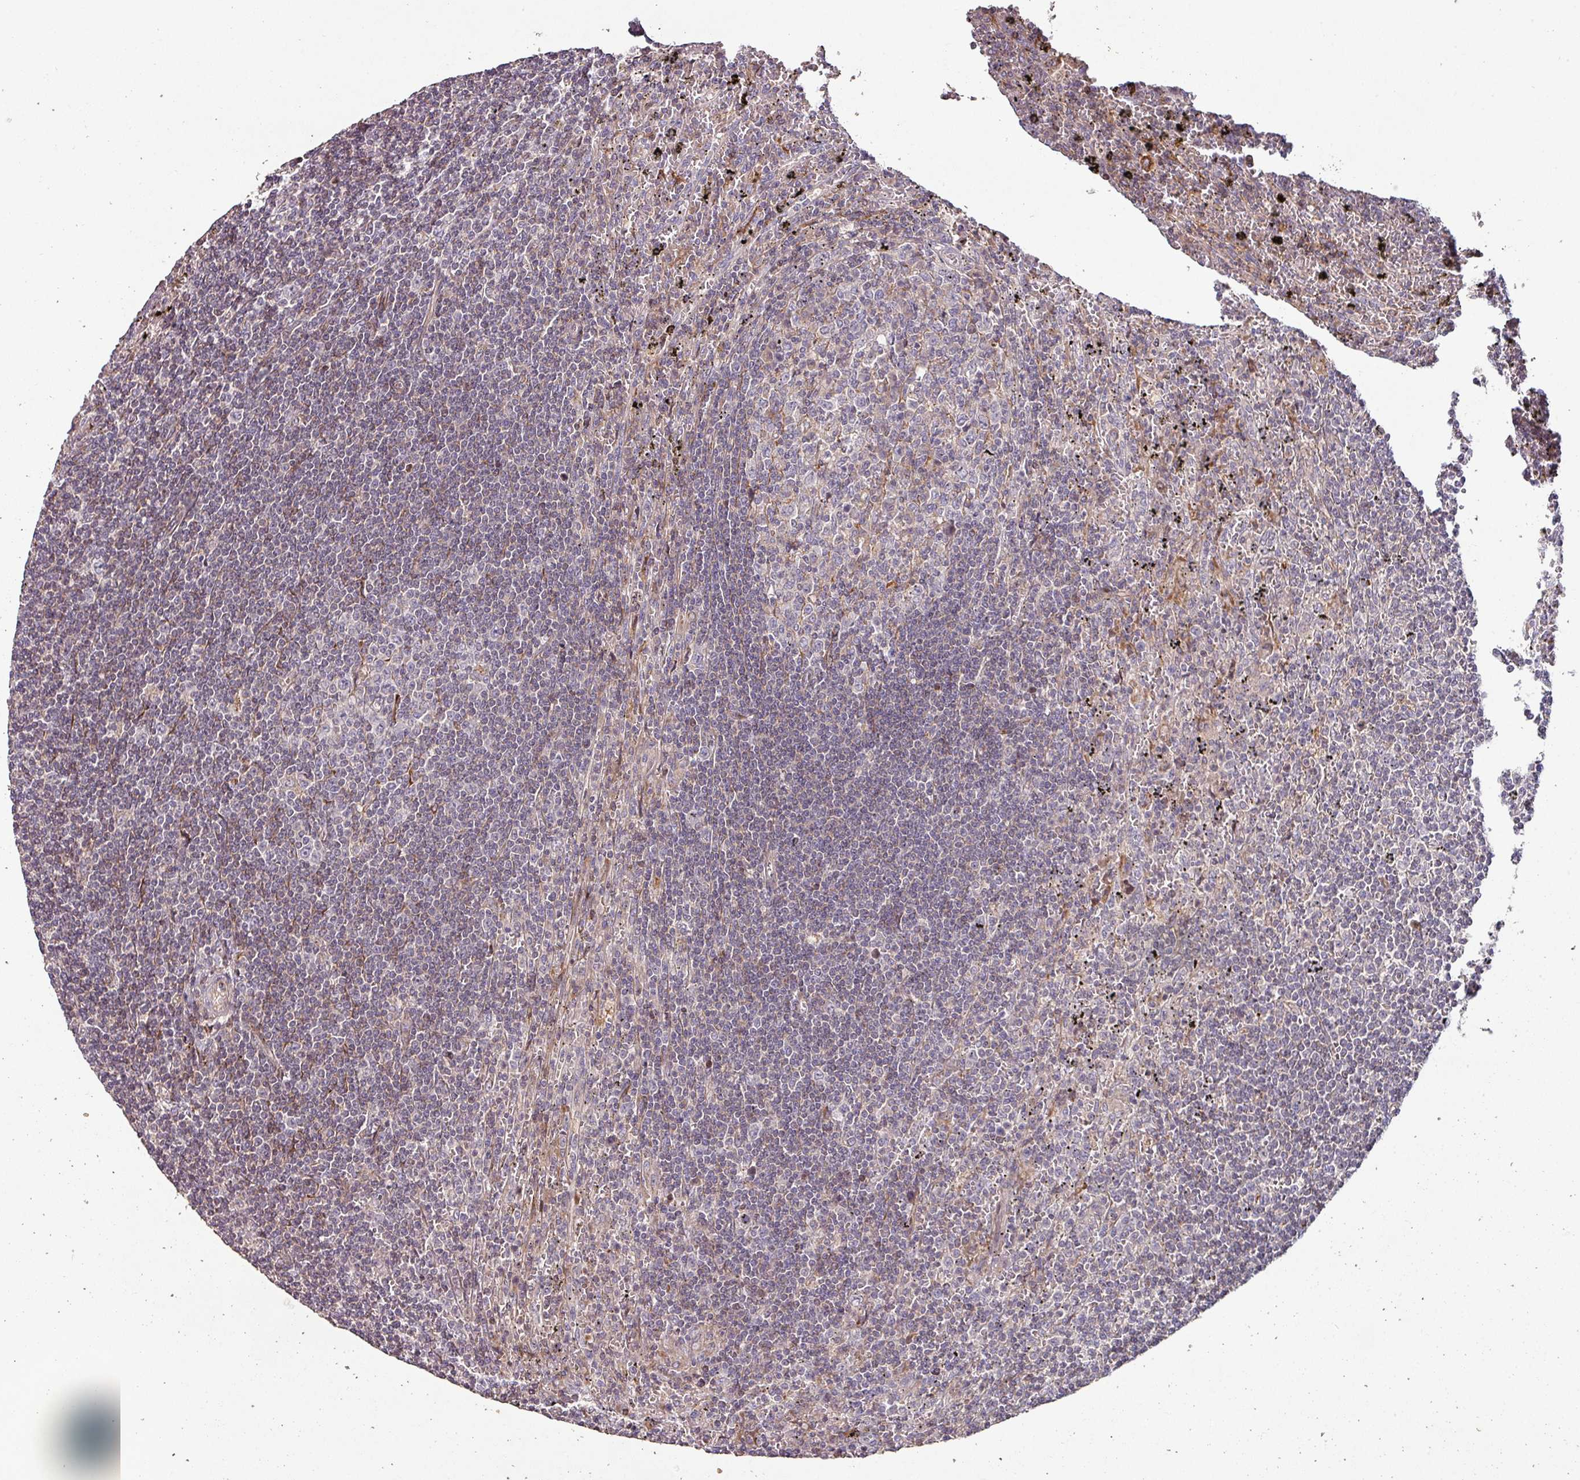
{"staining": {"intensity": "negative", "quantity": "none", "location": "none"}, "tissue": "lymphoma", "cell_type": "Tumor cells", "image_type": "cancer", "snomed": [{"axis": "morphology", "description": "Malignant lymphoma, non-Hodgkin's type, Low grade"}, {"axis": "topography", "description": "Spleen"}], "caption": "Lymphoma stained for a protein using immunohistochemistry (IHC) shows no staining tumor cells.", "gene": "RPL23A", "patient": {"sex": "male", "age": 76}}